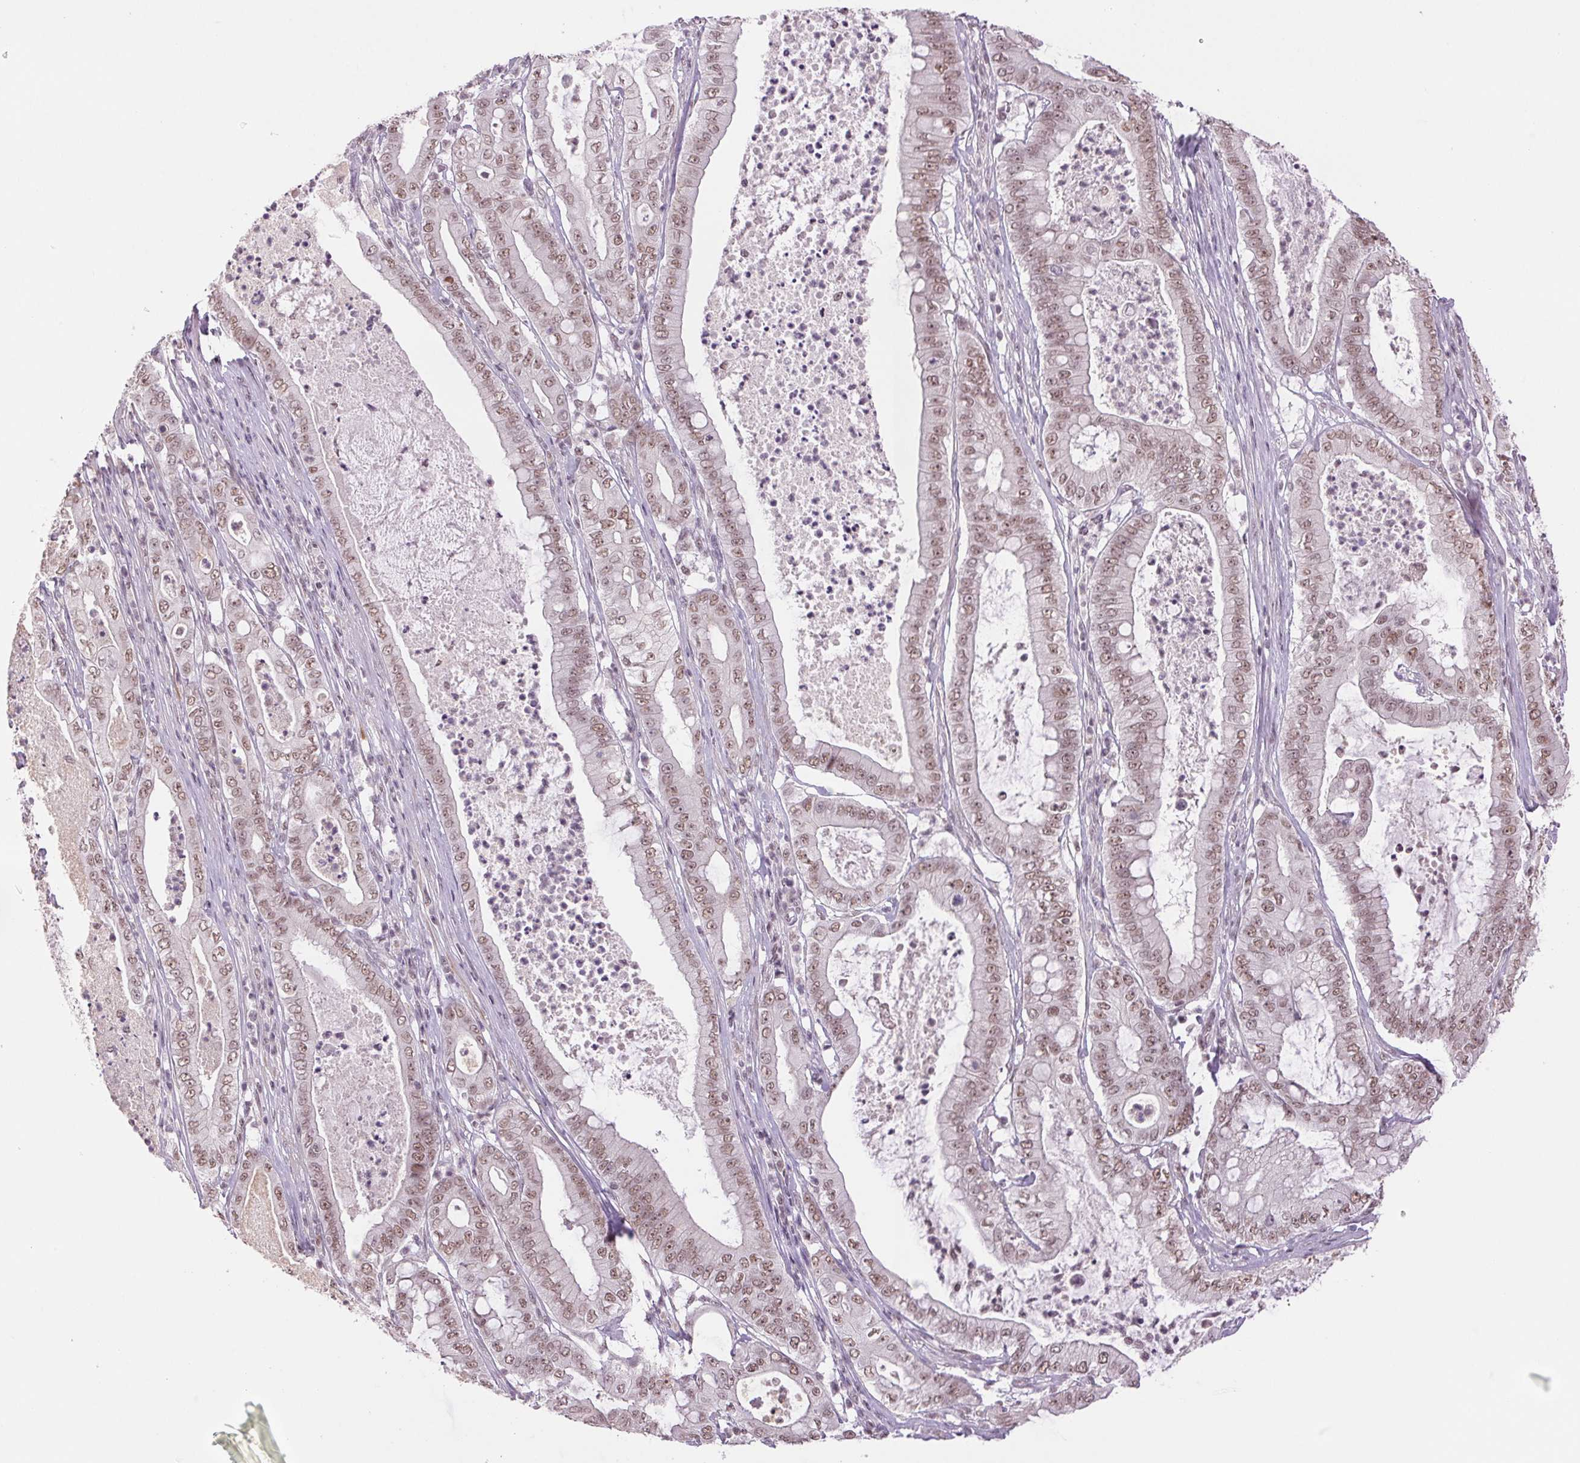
{"staining": {"intensity": "weak", "quantity": ">75%", "location": "nuclear"}, "tissue": "pancreatic cancer", "cell_type": "Tumor cells", "image_type": "cancer", "snomed": [{"axis": "morphology", "description": "Adenocarcinoma, NOS"}, {"axis": "topography", "description": "Pancreas"}], "caption": "Immunohistochemistry photomicrograph of human adenocarcinoma (pancreatic) stained for a protein (brown), which shows low levels of weak nuclear positivity in approximately >75% of tumor cells.", "gene": "RPRD1B", "patient": {"sex": "male", "age": 71}}